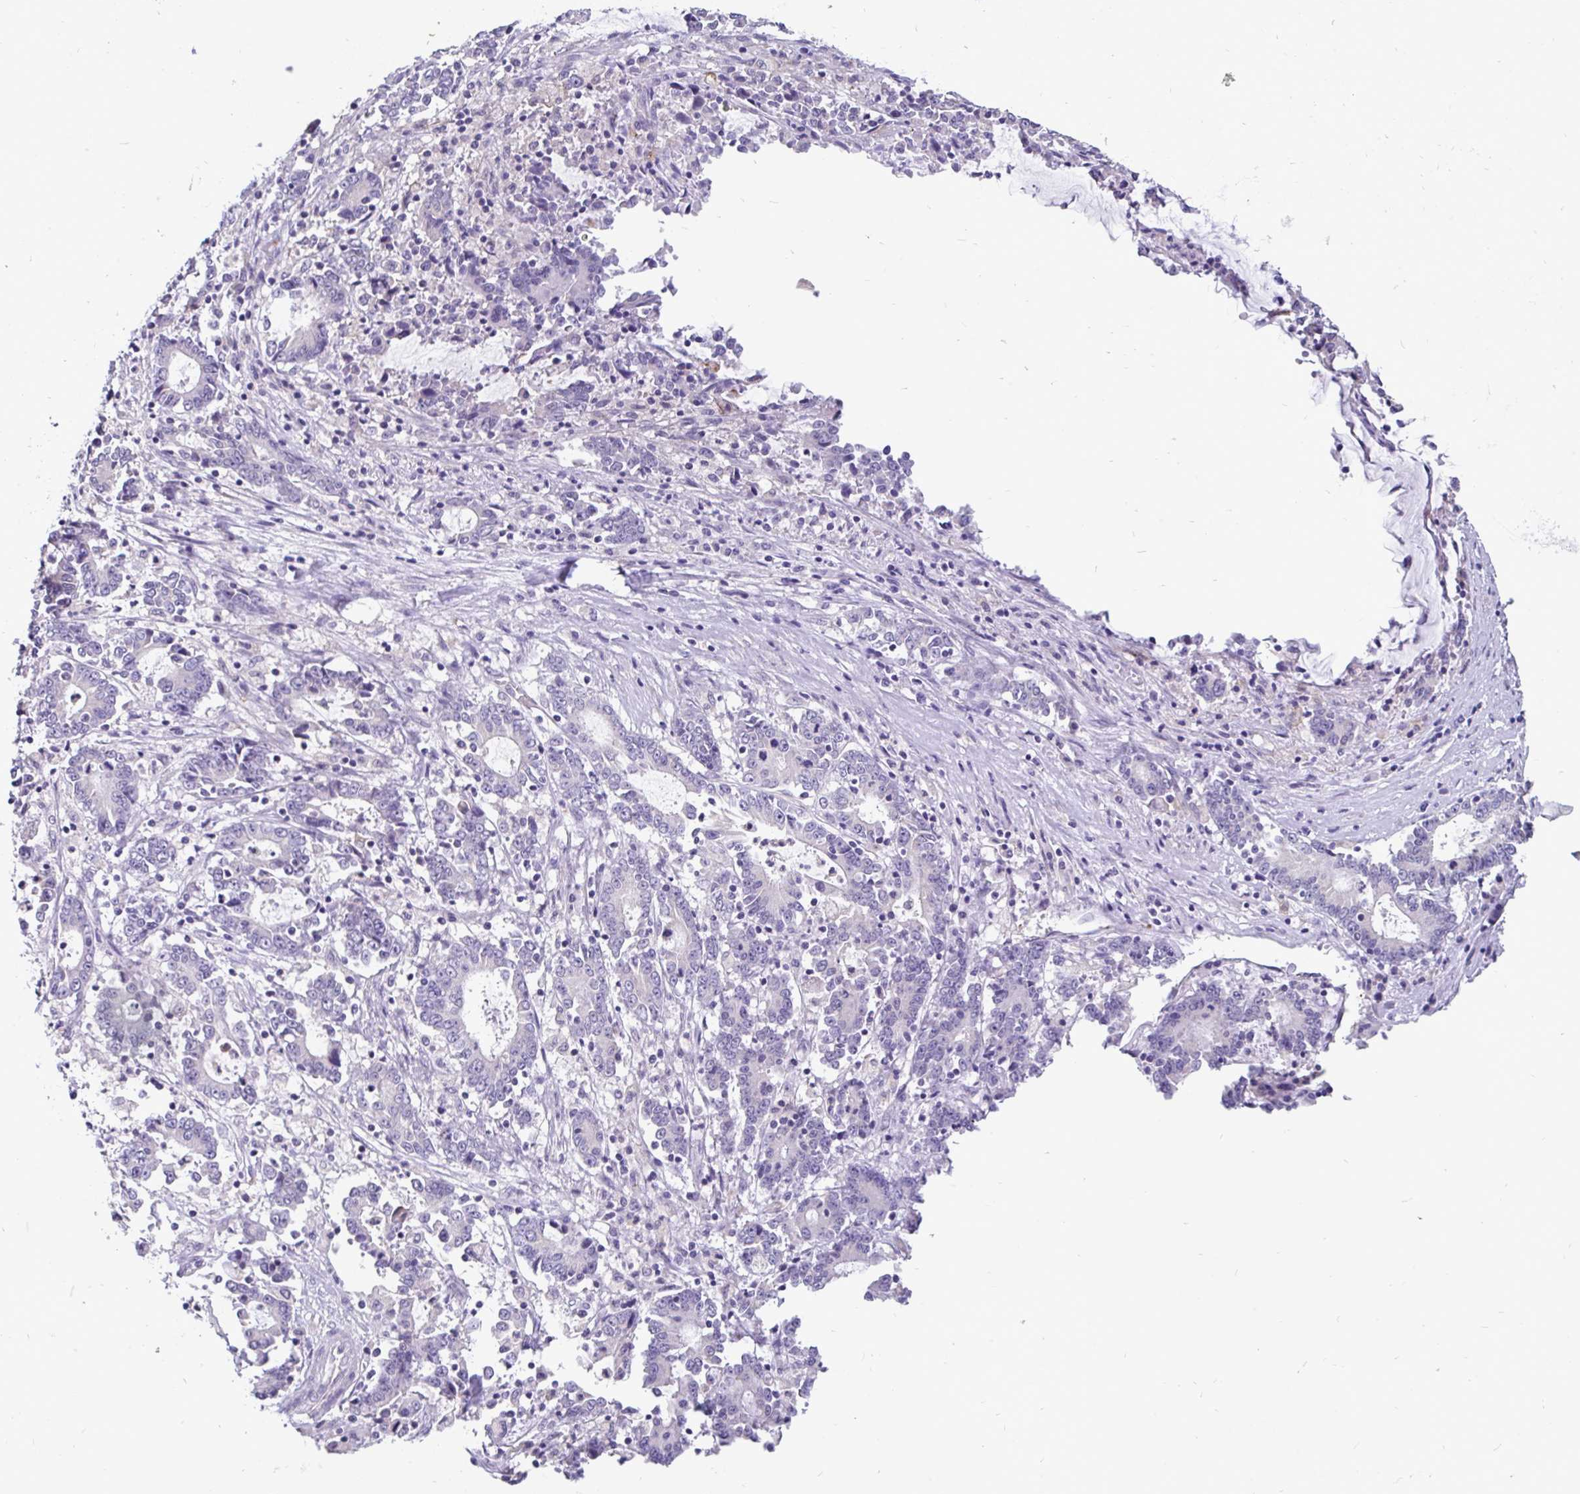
{"staining": {"intensity": "negative", "quantity": "none", "location": "none"}, "tissue": "stomach cancer", "cell_type": "Tumor cells", "image_type": "cancer", "snomed": [{"axis": "morphology", "description": "Adenocarcinoma, NOS"}, {"axis": "topography", "description": "Stomach, upper"}], "caption": "High magnification brightfield microscopy of stomach cancer stained with DAB (3,3'-diaminobenzidine) (brown) and counterstained with hematoxylin (blue): tumor cells show no significant expression.", "gene": "INTS5", "patient": {"sex": "male", "age": 68}}